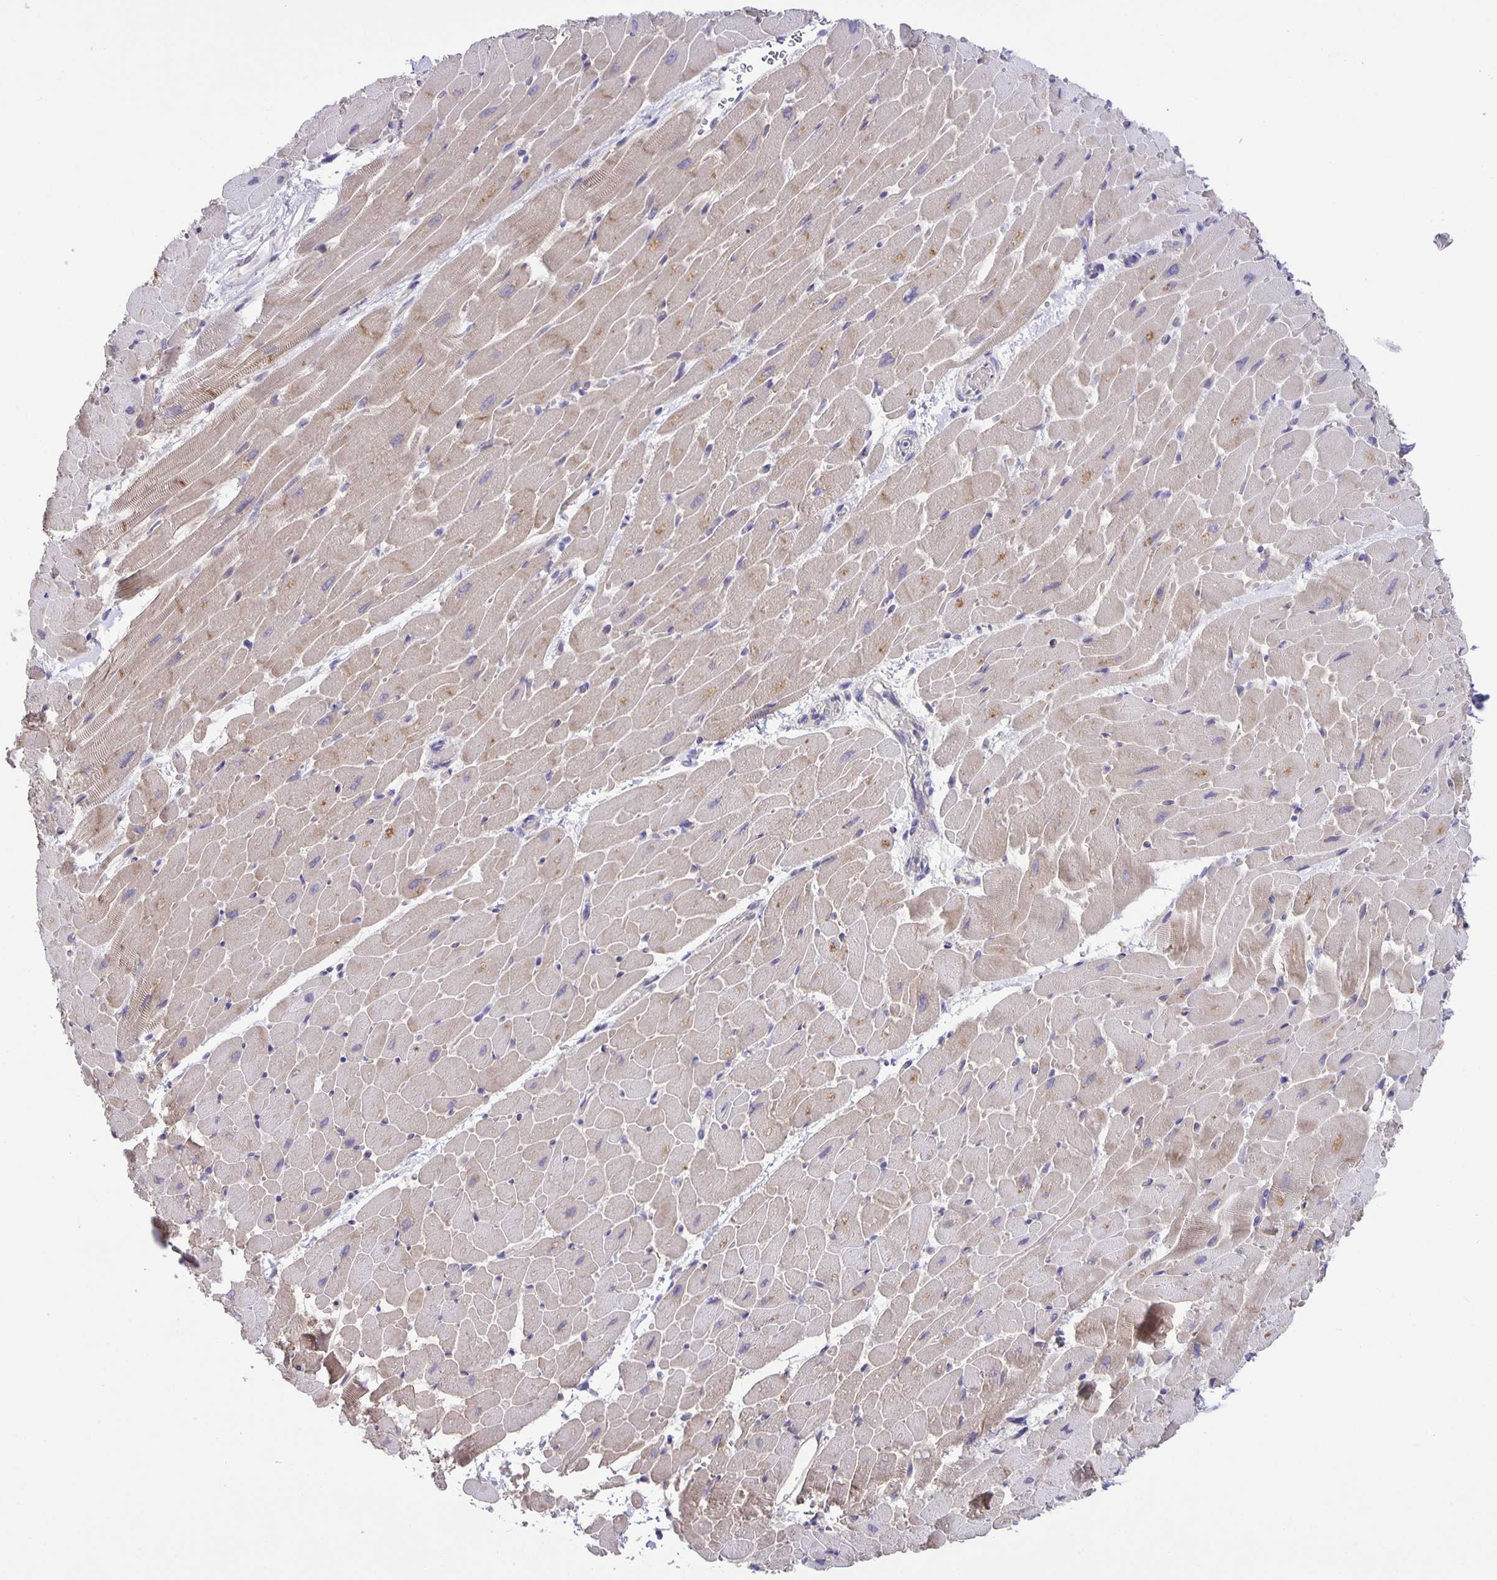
{"staining": {"intensity": "weak", "quantity": "25%-75%", "location": "cytoplasmic/membranous"}, "tissue": "heart muscle", "cell_type": "Cardiomyocytes", "image_type": "normal", "snomed": [{"axis": "morphology", "description": "Normal tissue, NOS"}, {"axis": "topography", "description": "Heart"}], "caption": "Protein positivity by IHC displays weak cytoplasmic/membranous expression in approximately 25%-75% of cardiomyocytes in benign heart muscle. (Stains: DAB (3,3'-diaminobenzidine) in brown, nuclei in blue, Microscopy: brightfield microscopy at high magnification).", "gene": "PTPN3", "patient": {"sex": "male", "age": 37}}